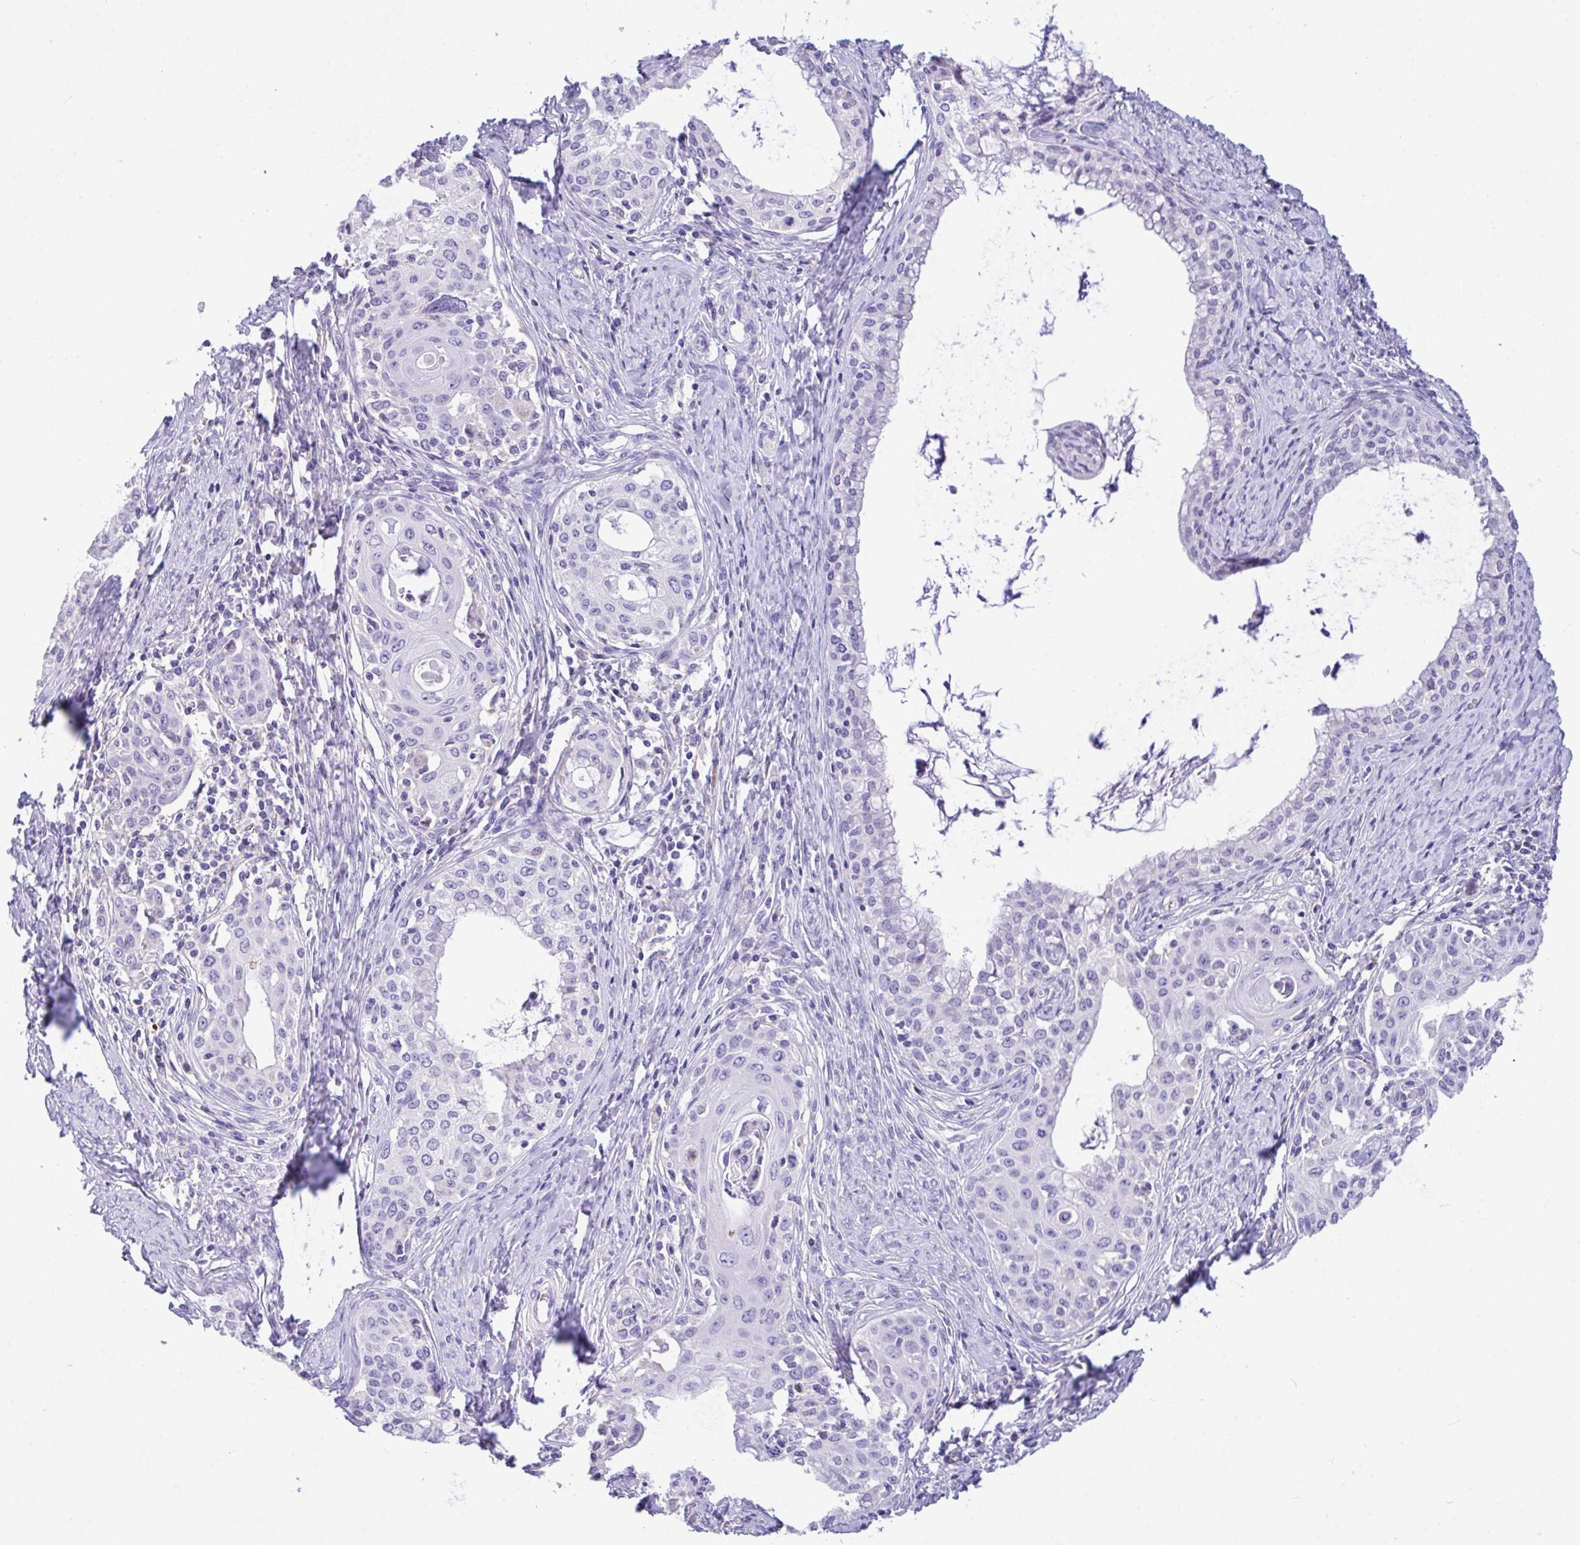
{"staining": {"intensity": "negative", "quantity": "none", "location": "none"}, "tissue": "cervical cancer", "cell_type": "Tumor cells", "image_type": "cancer", "snomed": [{"axis": "morphology", "description": "Squamous cell carcinoma, NOS"}, {"axis": "morphology", "description": "Adenocarcinoma, NOS"}, {"axis": "topography", "description": "Cervix"}], "caption": "This micrograph is of adenocarcinoma (cervical) stained with immunohistochemistry (IHC) to label a protein in brown with the nuclei are counter-stained blue. There is no staining in tumor cells.", "gene": "CA10", "patient": {"sex": "female", "age": 52}}